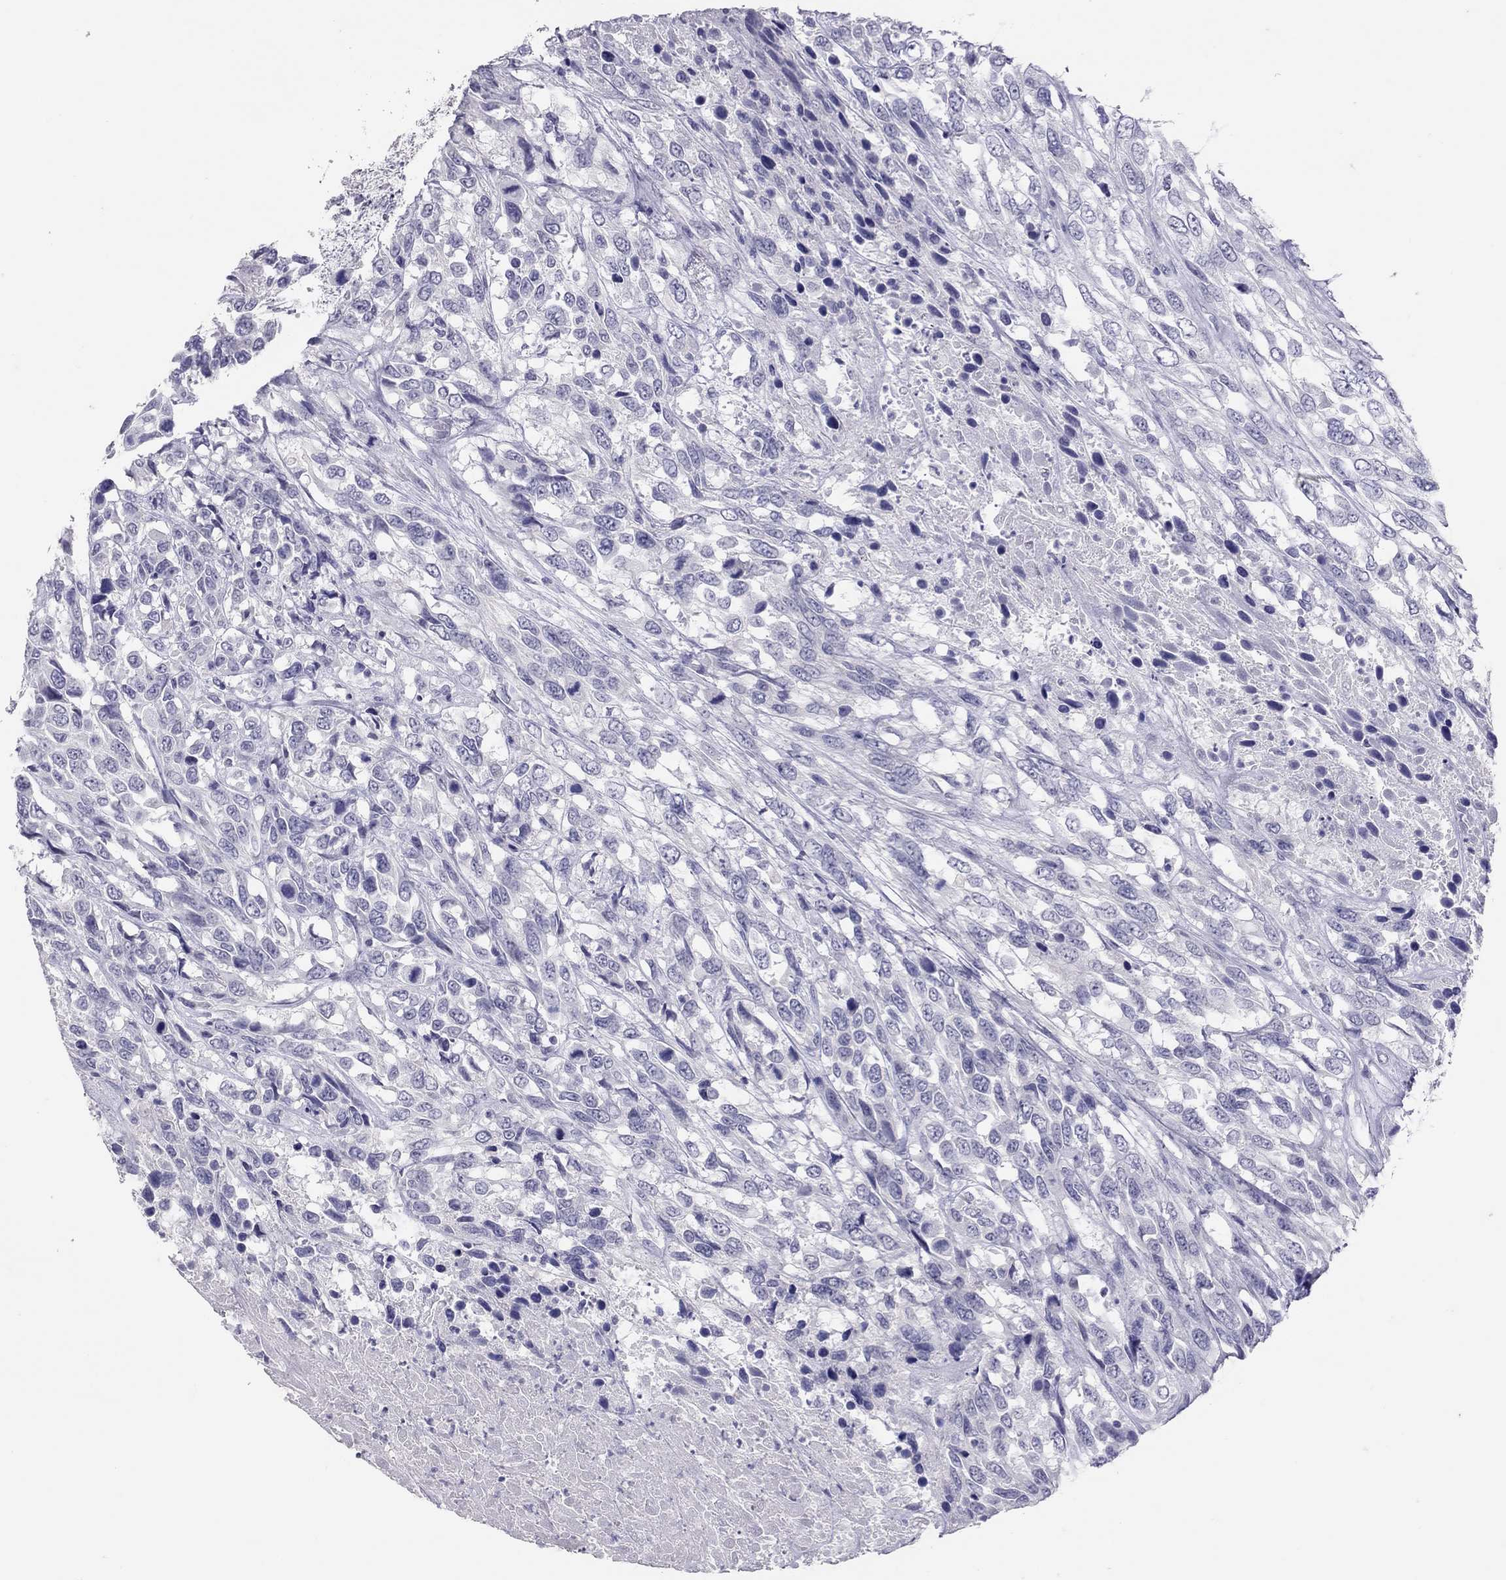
{"staining": {"intensity": "negative", "quantity": "none", "location": "none"}, "tissue": "urothelial cancer", "cell_type": "Tumor cells", "image_type": "cancer", "snomed": [{"axis": "morphology", "description": "Urothelial carcinoma, High grade"}, {"axis": "topography", "description": "Urinary bladder"}], "caption": "High-grade urothelial carcinoma stained for a protein using immunohistochemistry displays no positivity tumor cells.", "gene": "MUC16", "patient": {"sex": "female", "age": 70}}